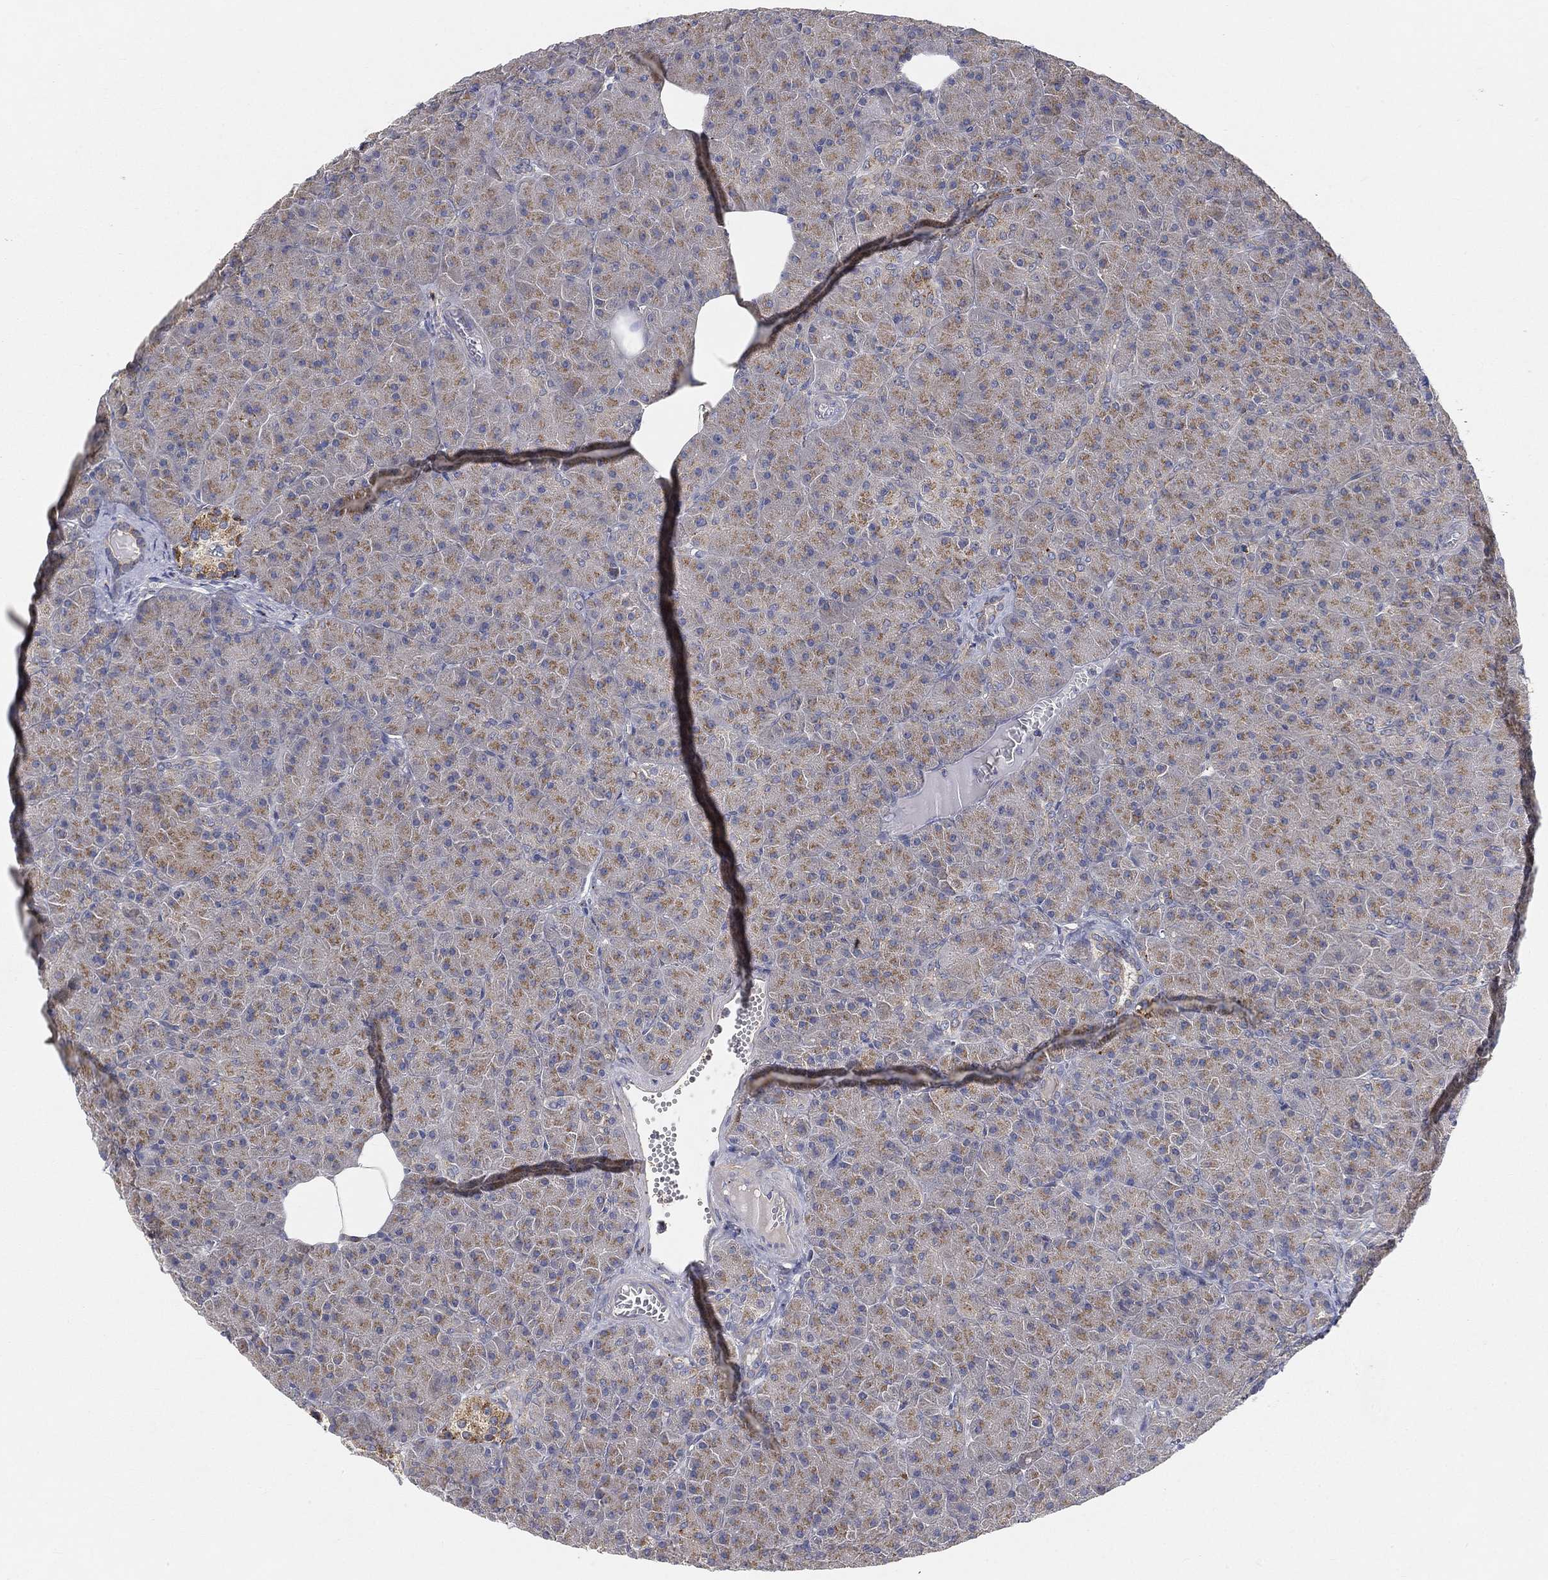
{"staining": {"intensity": "weak", "quantity": "25%-75%", "location": "cytoplasmic/membranous"}, "tissue": "pancreas", "cell_type": "Exocrine glandular cells", "image_type": "normal", "snomed": [{"axis": "morphology", "description": "Normal tissue, NOS"}, {"axis": "topography", "description": "Pancreas"}], "caption": "Pancreas stained with immunohistochemistry (IHC) displays weak cytoplasmic/membranous positivity in about 25%-75% of exocrine glandular cells.", "gene": "CTSL", "patient": {"sex": "male", "age": 61}}